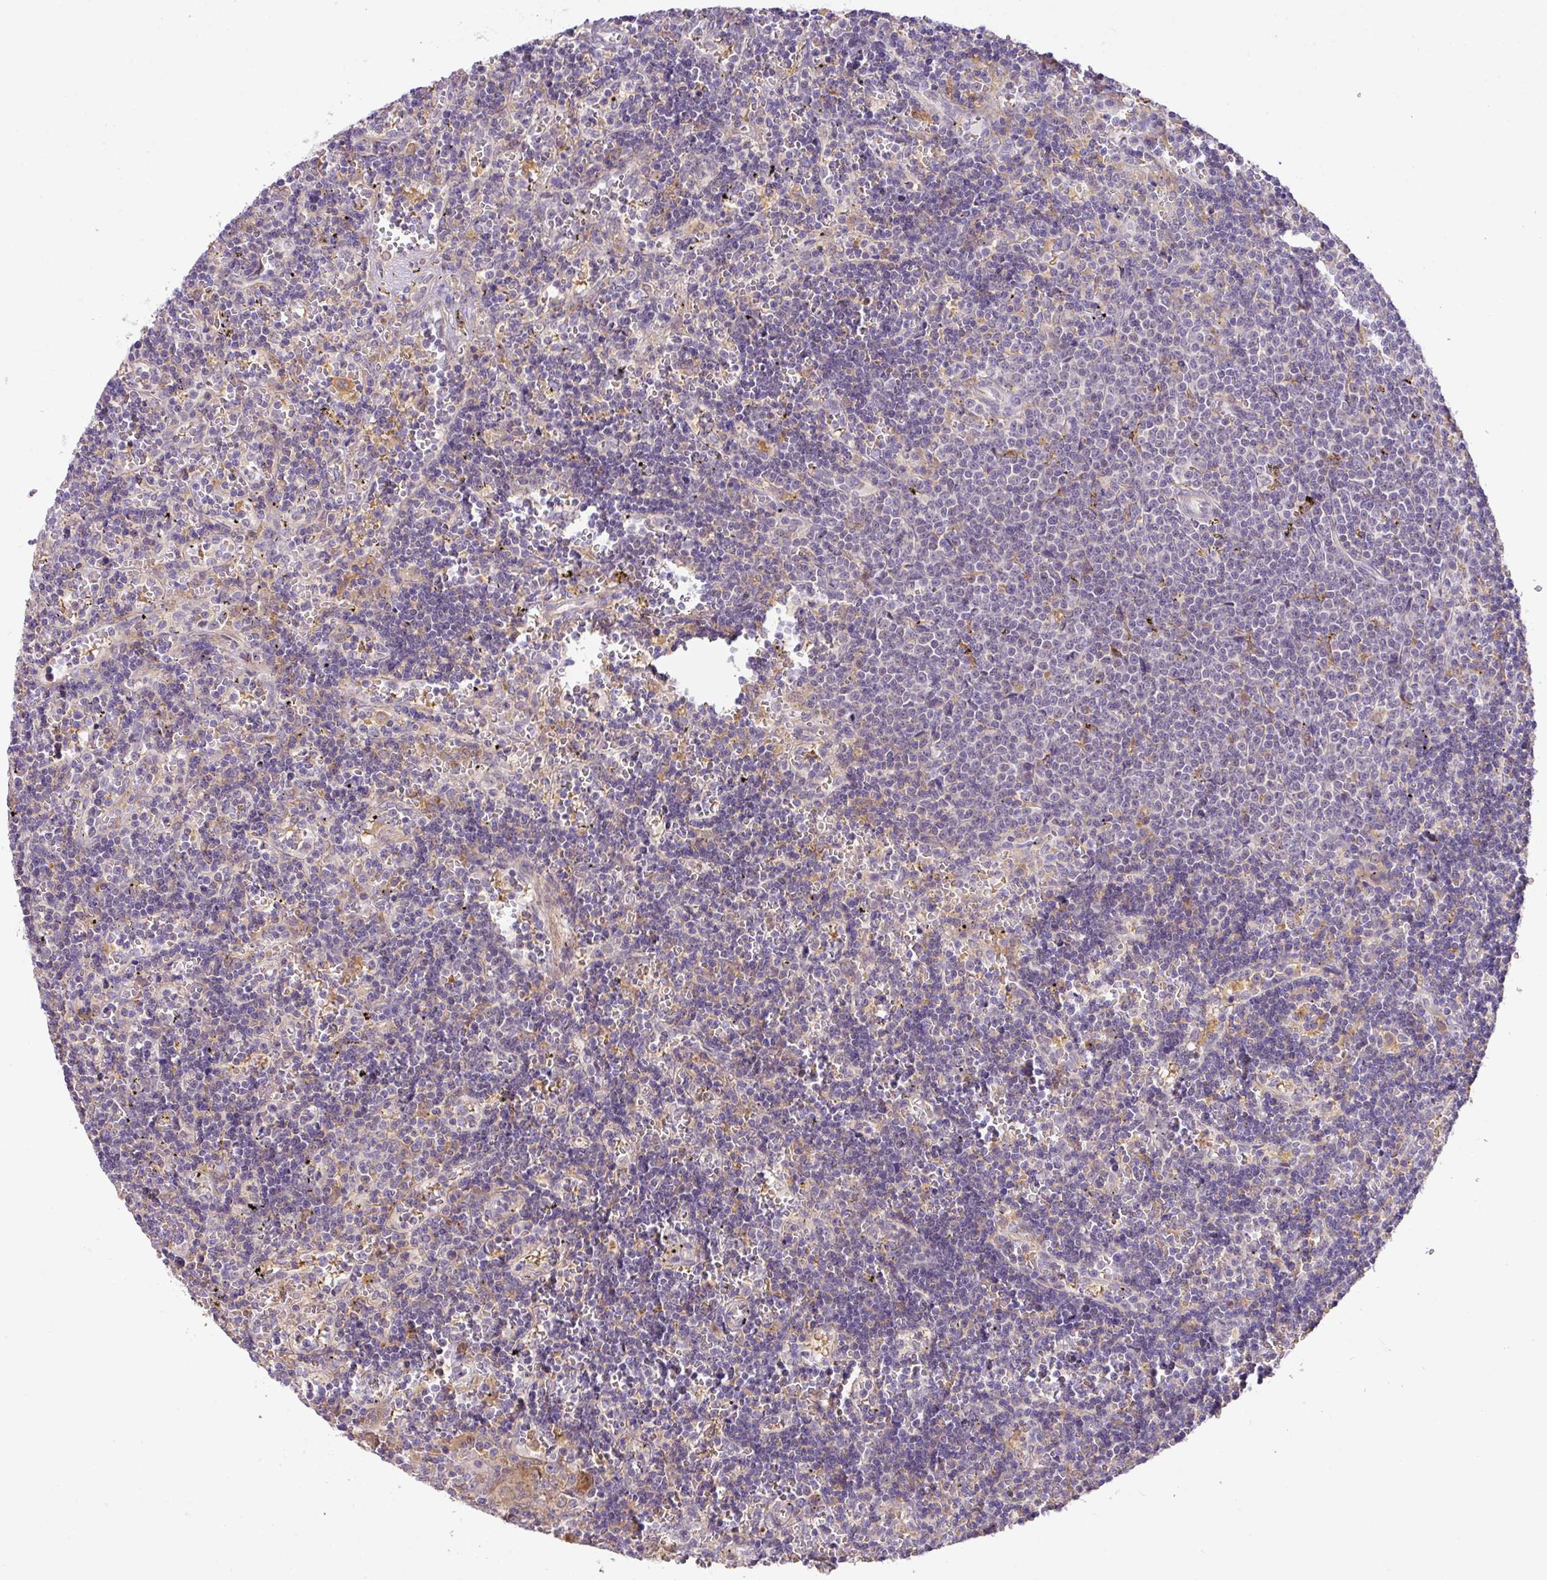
{"staining": {"intensity": "negative", "quantity": "none", "location": "none"}, "tissue": "lymphoma", "cell_type": "Tumor cells", "image_type": "cancer", "snomed": [{"axis": "morphology", "description": "Malignant lymphoma, non-Hodgkin's type, Low grade"}, {"axis": "topography", "description": "Spleen"}], "caption": "Human malignant lymphoma, non-Hodgkin's type (low-grade) stained for a protein using IHC reveals no expression in tumor cells.", "gene": "GCNT7", "patient": {"sex": "male", "age": 60}}